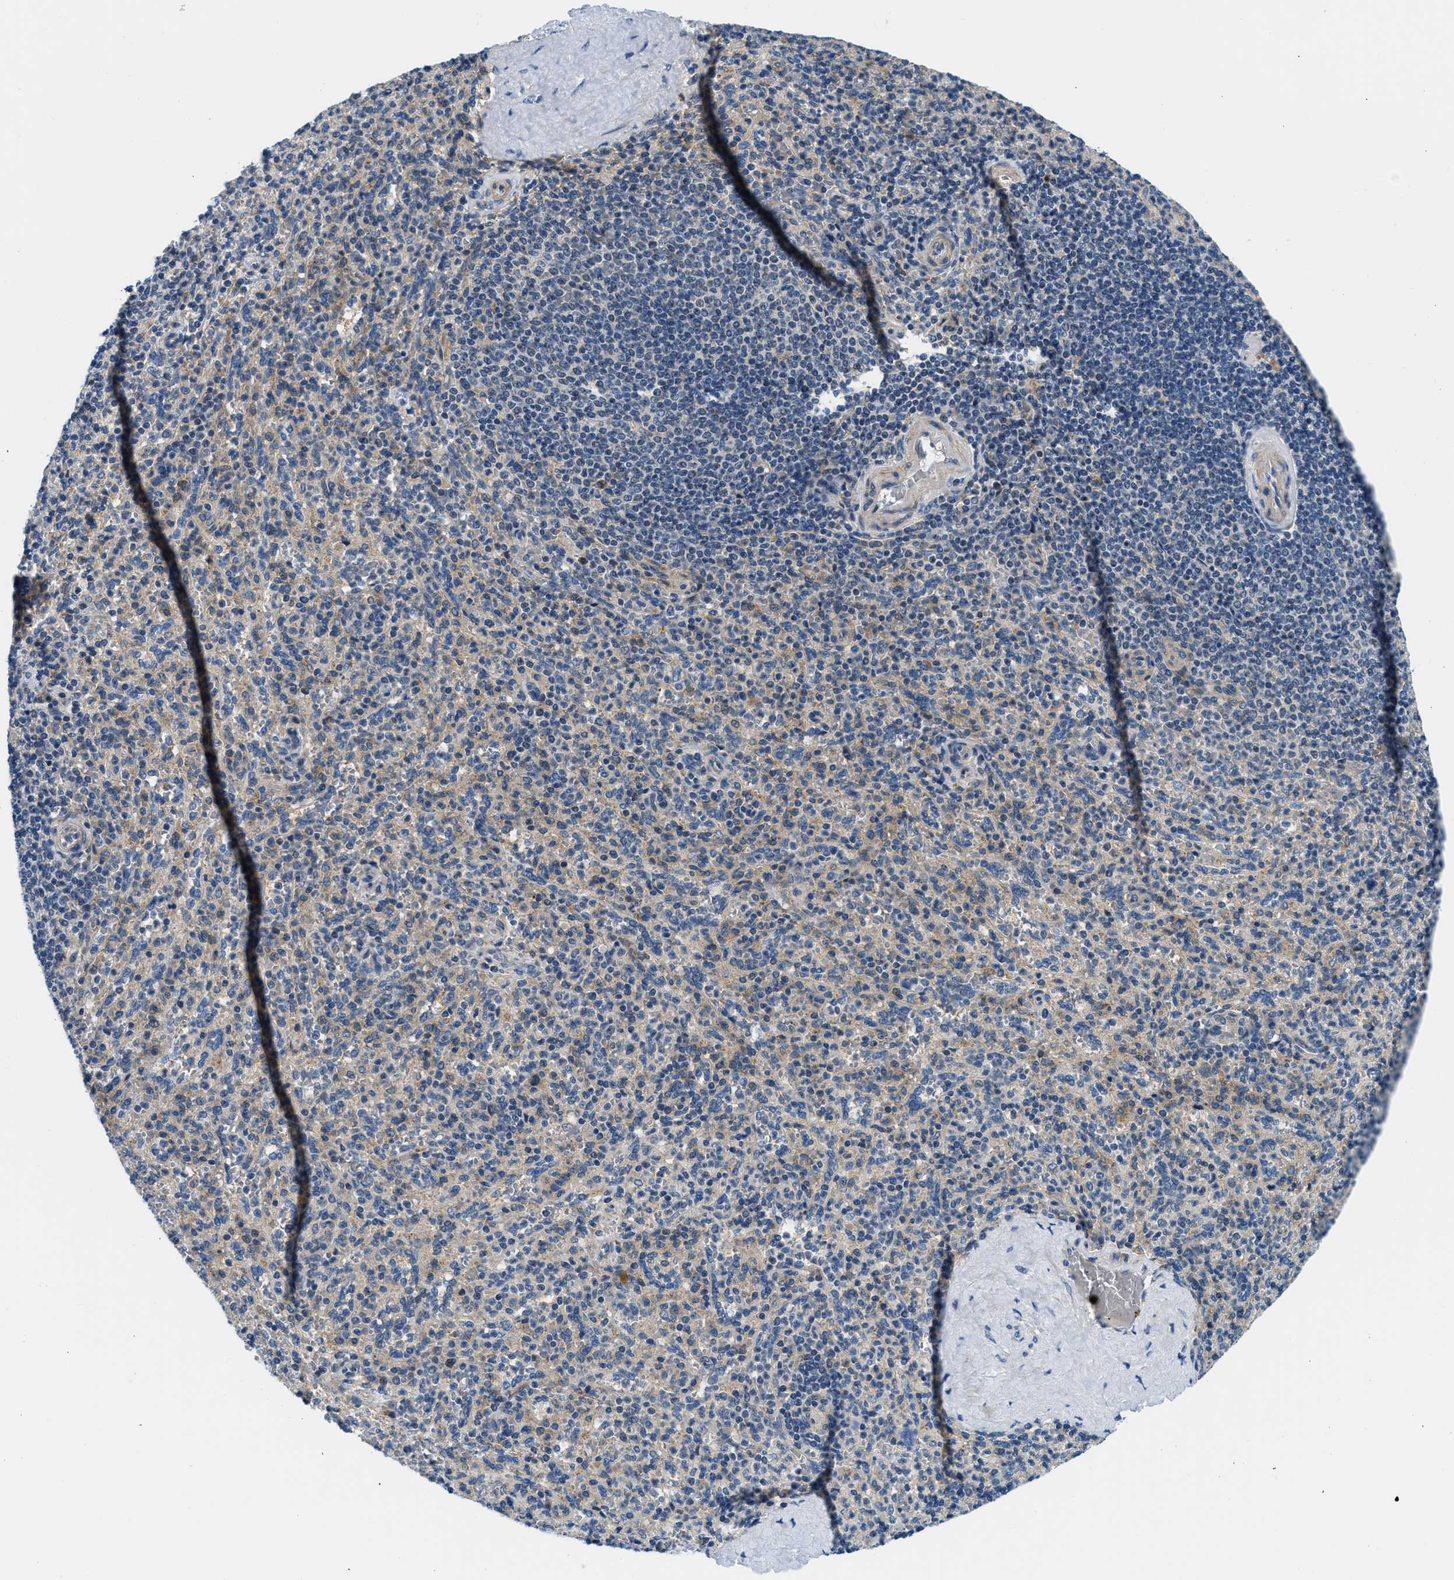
{"staining": {"intensity": "weak", "quantity": ">75%", "location": "cytoplasmic/membranous"}, "tissue": "spleen", "cell_type": "Cells in red pulp", "image_type": "normal", "snomed": [{"axis": "morphology", "description": "Normal tissue, NOS"}, {"axis": "topography", "description": "Spleen"}], "caption": "About >75% of cells in red pulp in benign spleen reveal weak cytoplasmic/membranous protein positivity as visualized by brown immunohistochemical staining.", "gene": "LPIN2", "patient": {"sex": "male", "age": 36}}